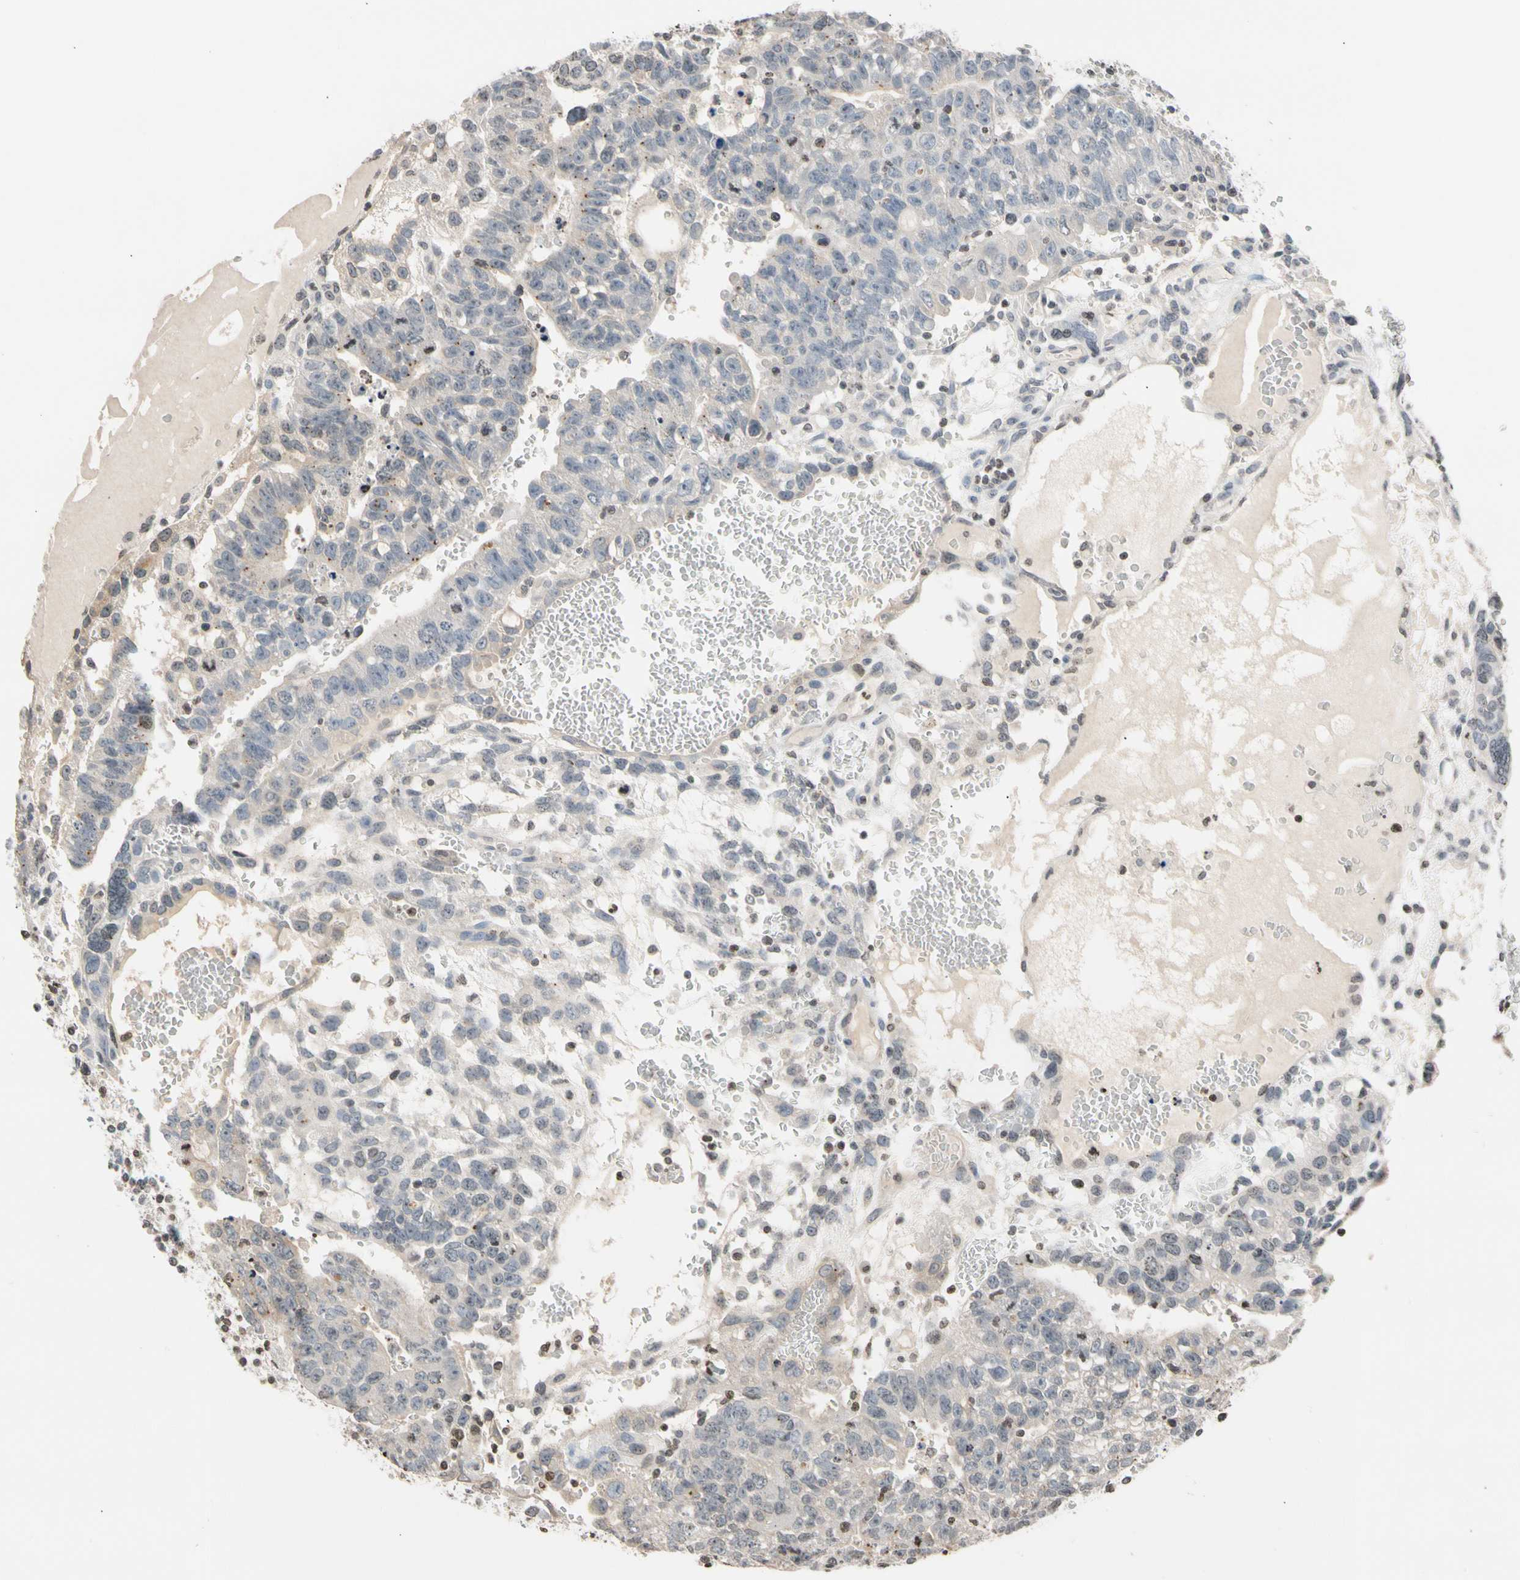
{"staining": {"intensity": "weak", "quantity": "25%-75%", "location": "cytoplasmic/membranous"}, "tissue": "testis cancer", "cell_type": "Tumor cells", "image_type": "cancer", "snomed": [{"axis": "morphology", "description": "Seminoma, NOS"}, {"axis": "morphology", "description": "Carcinoma, Embryonal, NOS"}, {"axis": "topography", "description": "Testis"}], "caption": "This photomicrograph reveals immunohistochemistry (IHC) staining of human testis cancer, with low weak cytoplasmic/membranous staining in about 25%-75% of tumor cells.", "gene": "GPX4", "patient": {"sex": "male", "age": 52}}